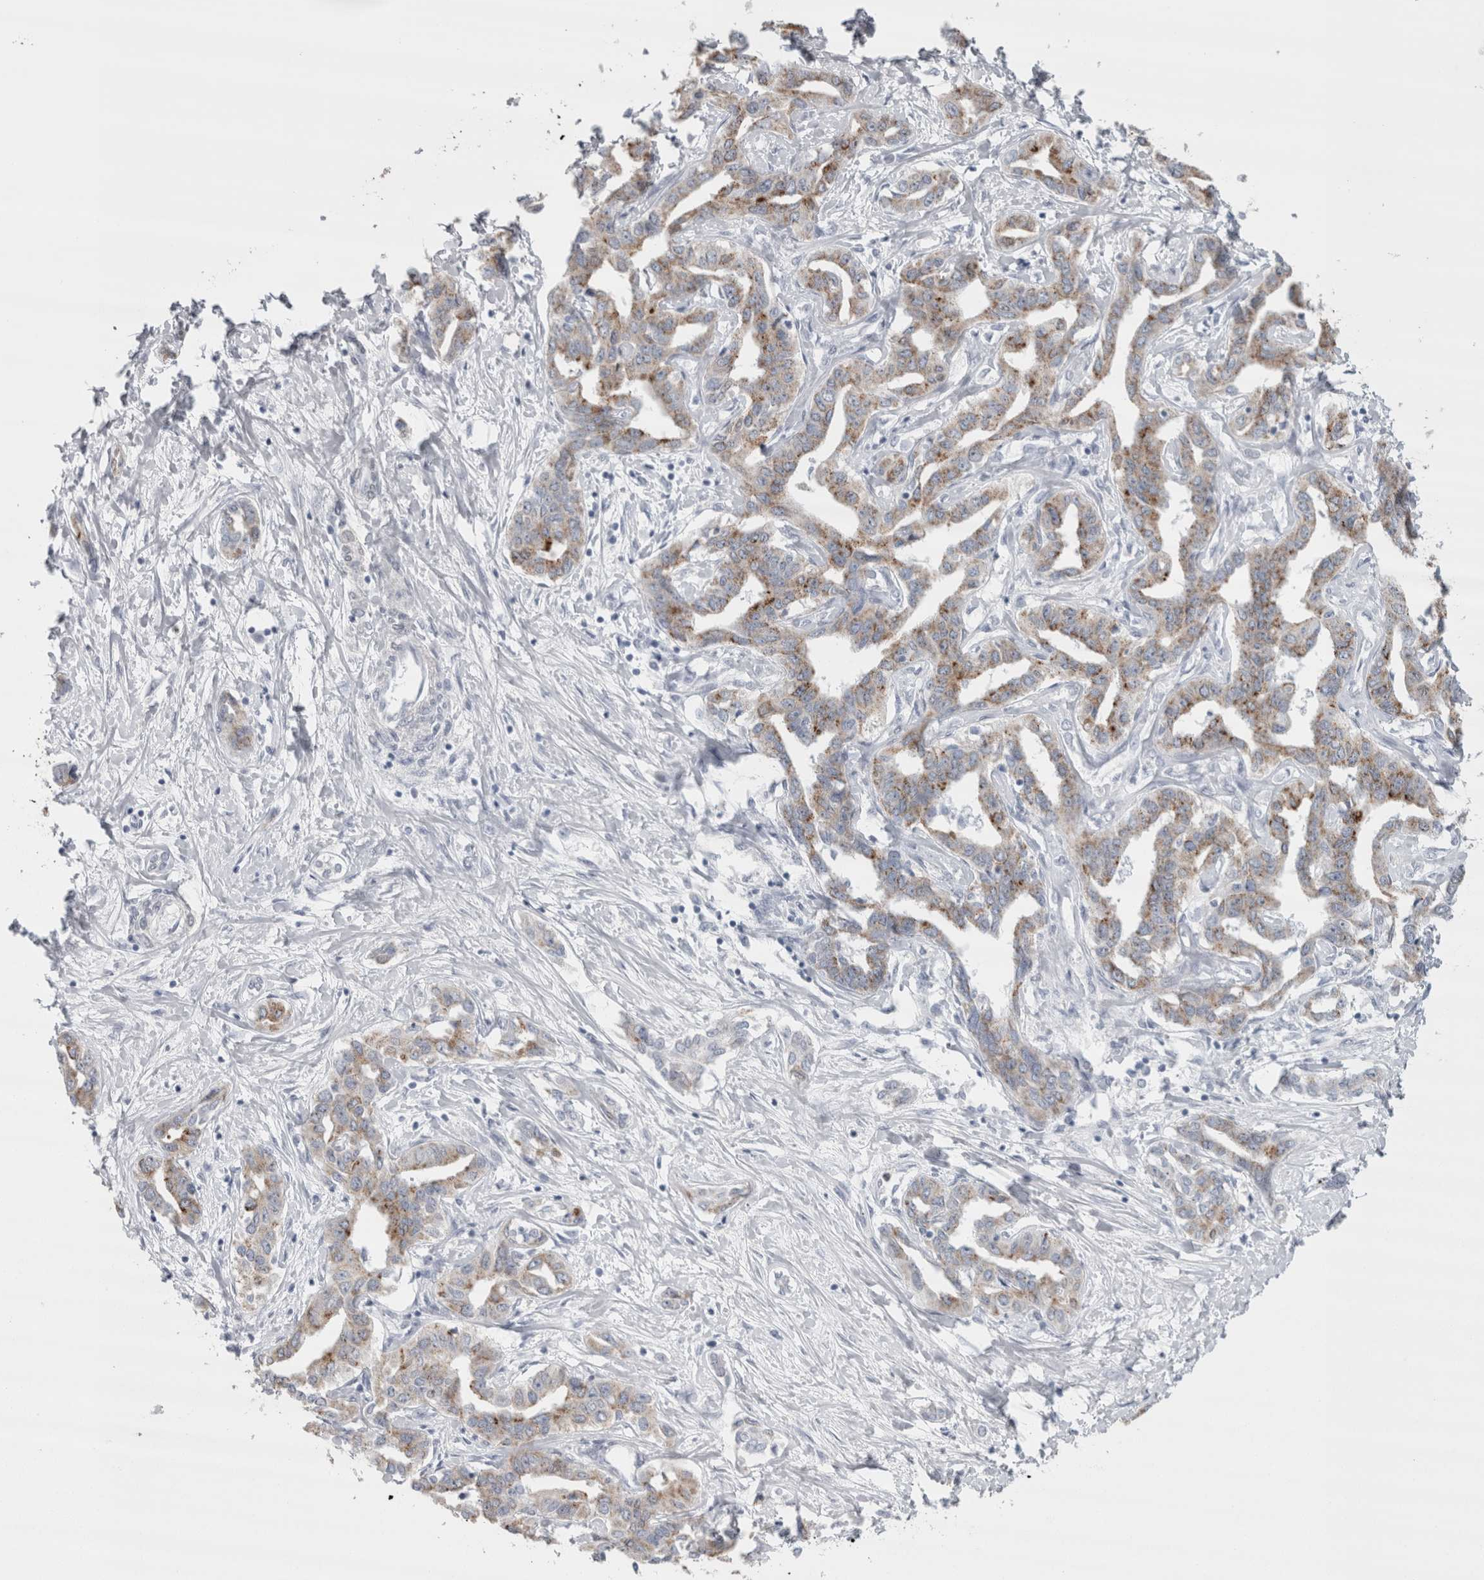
{"staining": {"intensity": "weak", "quantity": ">75%", "location": "cytoplasmic/membranous"}, "tissue": "liver cancer", "cell_type": "Tumor cells", "image_type": "cancer", "snomed": [{"axis": "morphology", "description": "Cholangiocarcinoma"}, {"axis": "topography", "description": "Liver"}], "caption": "Liver cancer stained with a brown dye demonstrates weak cytoplasmic/membranous positive expression in about >75% of tumor cells.", "gene": "PLIN1", "patient": {"sex": "male", "age": 59}}